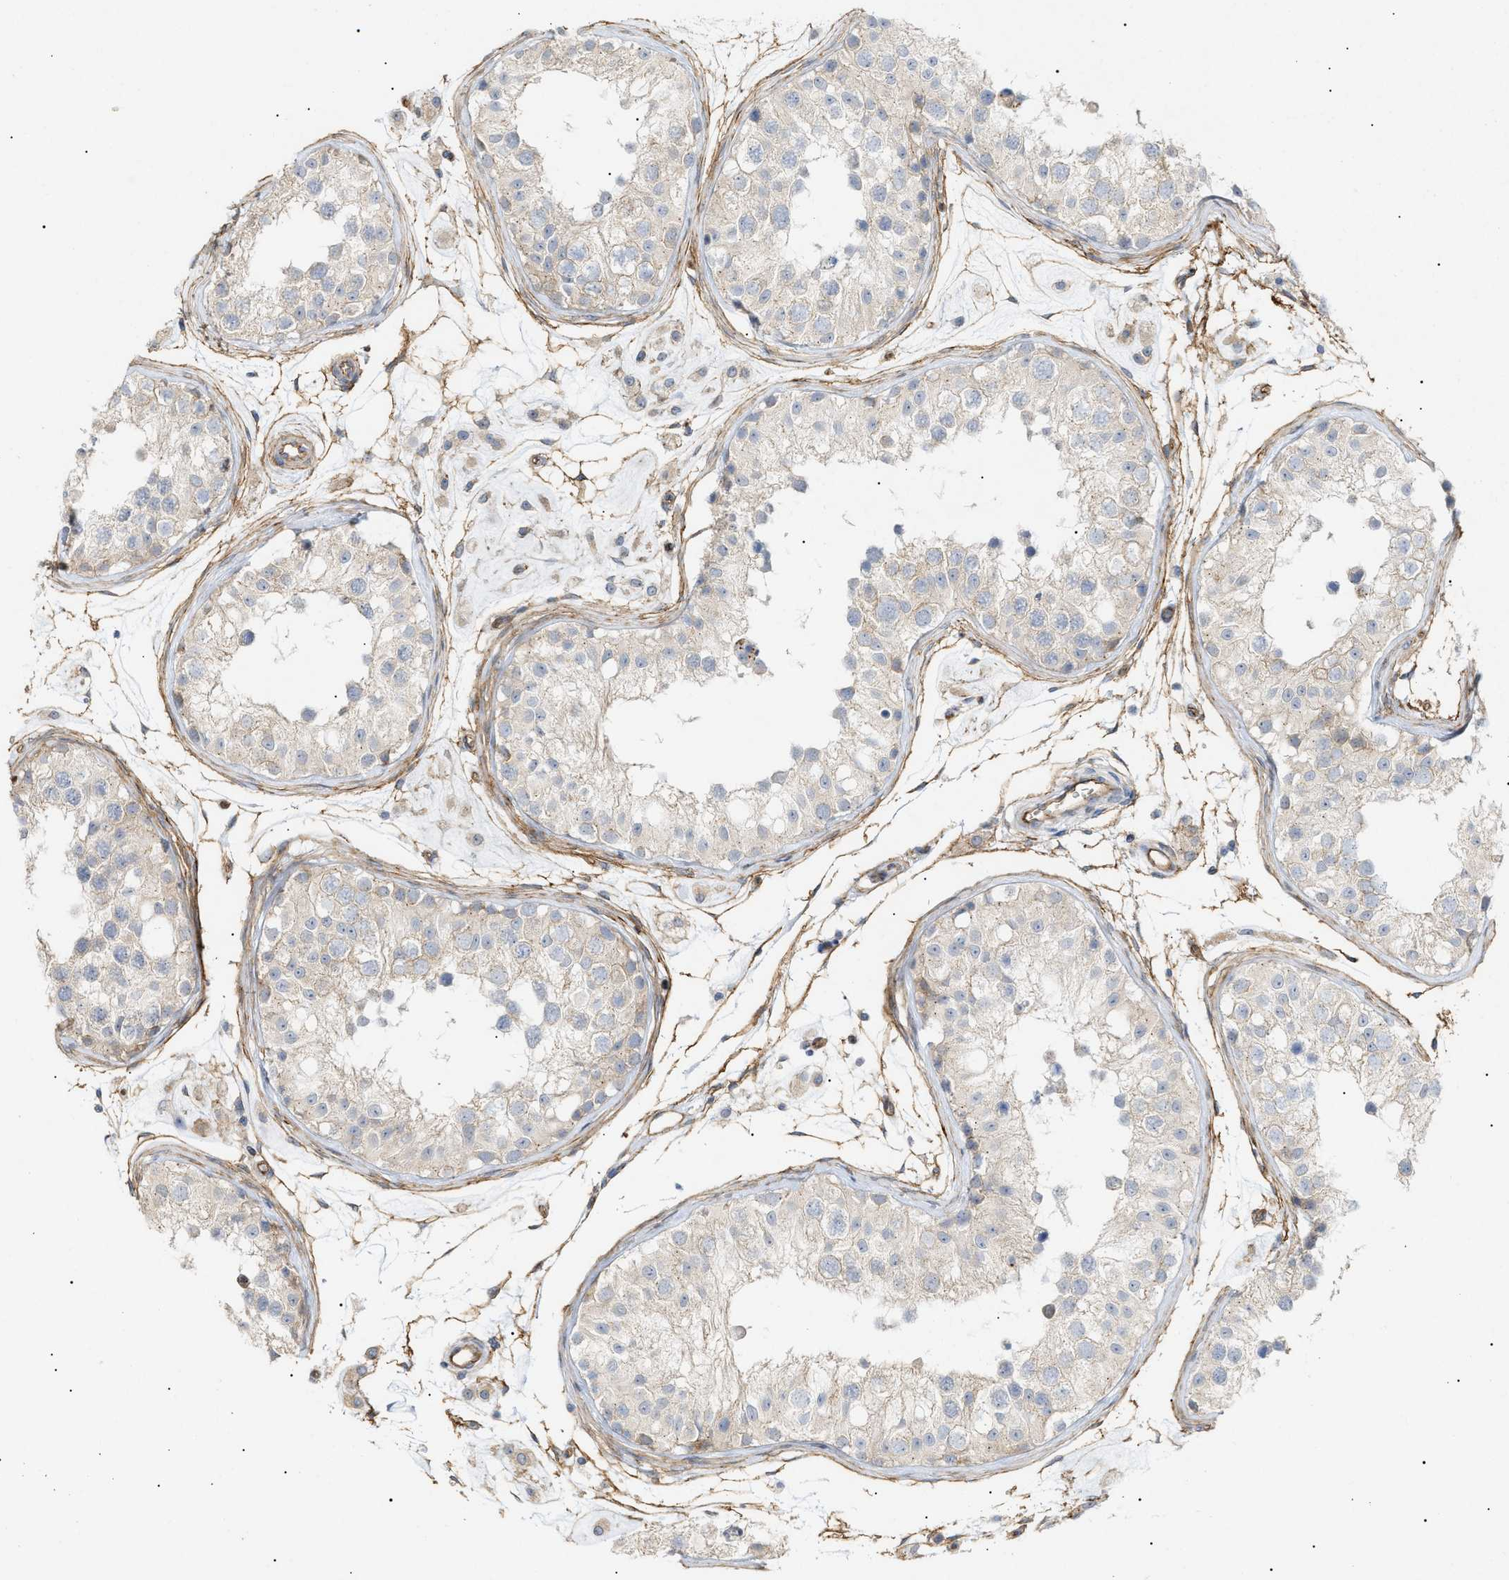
{"staining": {"intensity": "weak", "quantity": "<25%", "location": "cytoplasmic/membranous"}, "tissue": "testis", "cell_type": "Cells in seminiferous ducts", "image_type": "normal", "snomed": [{"axis": "morphology", "description": "Normal tissue, NOS"}, {"axis": "morphology", "description": "Adenocarcinoma, metastatic, NOS"}, {"axis": "topography", "description": "Testis"}], "caption": "This is an immunohistochemistry (IHC) photomicrograph of benign human testis. There is no staining in cells in seminiferous ducts.", "gene": "ZFHX2", "patient": {"sex": "male", "age": 26}}